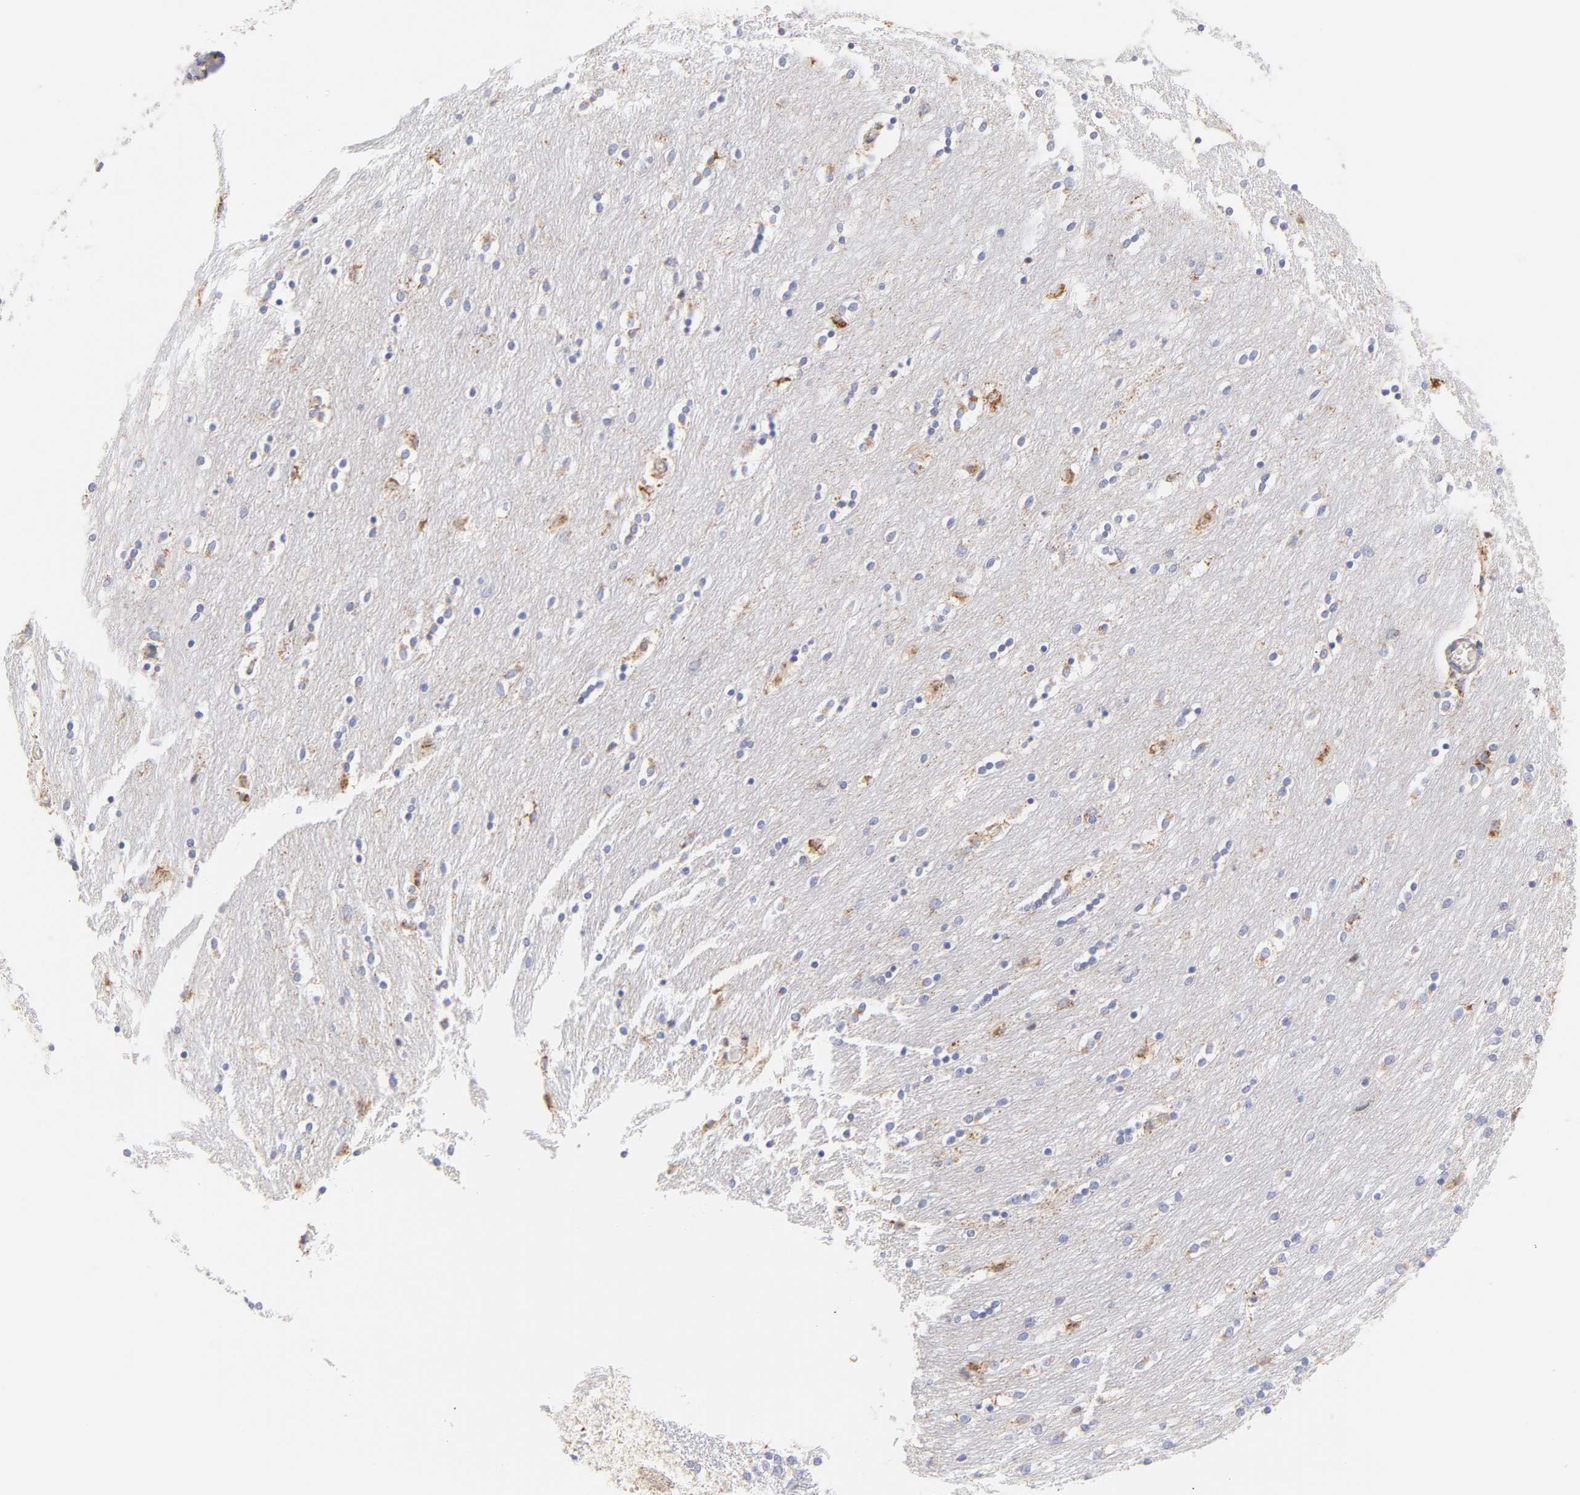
{"staining": {"intensity": "weak", "quantity": "<25%", "location": "cytoplasmic/membranous"}, "tissue": "caudate", "cell_type": "Glial cells", "image_type": "normal", "snomed": [{"axis": "morphology", "description": "Normal tissue, NOS"}, {"axis": "topography", "description": "Lateral ventricle wall"}], "caption": "This micrograph is of benign caudate stained with immunohistochemistry to label a protein in brown with the nuclei are counter-stained blue. There is no positivity in glial cells. Nuclei are stained in blue.", "gene": "TIMM8A", "patient": {"sex": "female", "age": 54}}